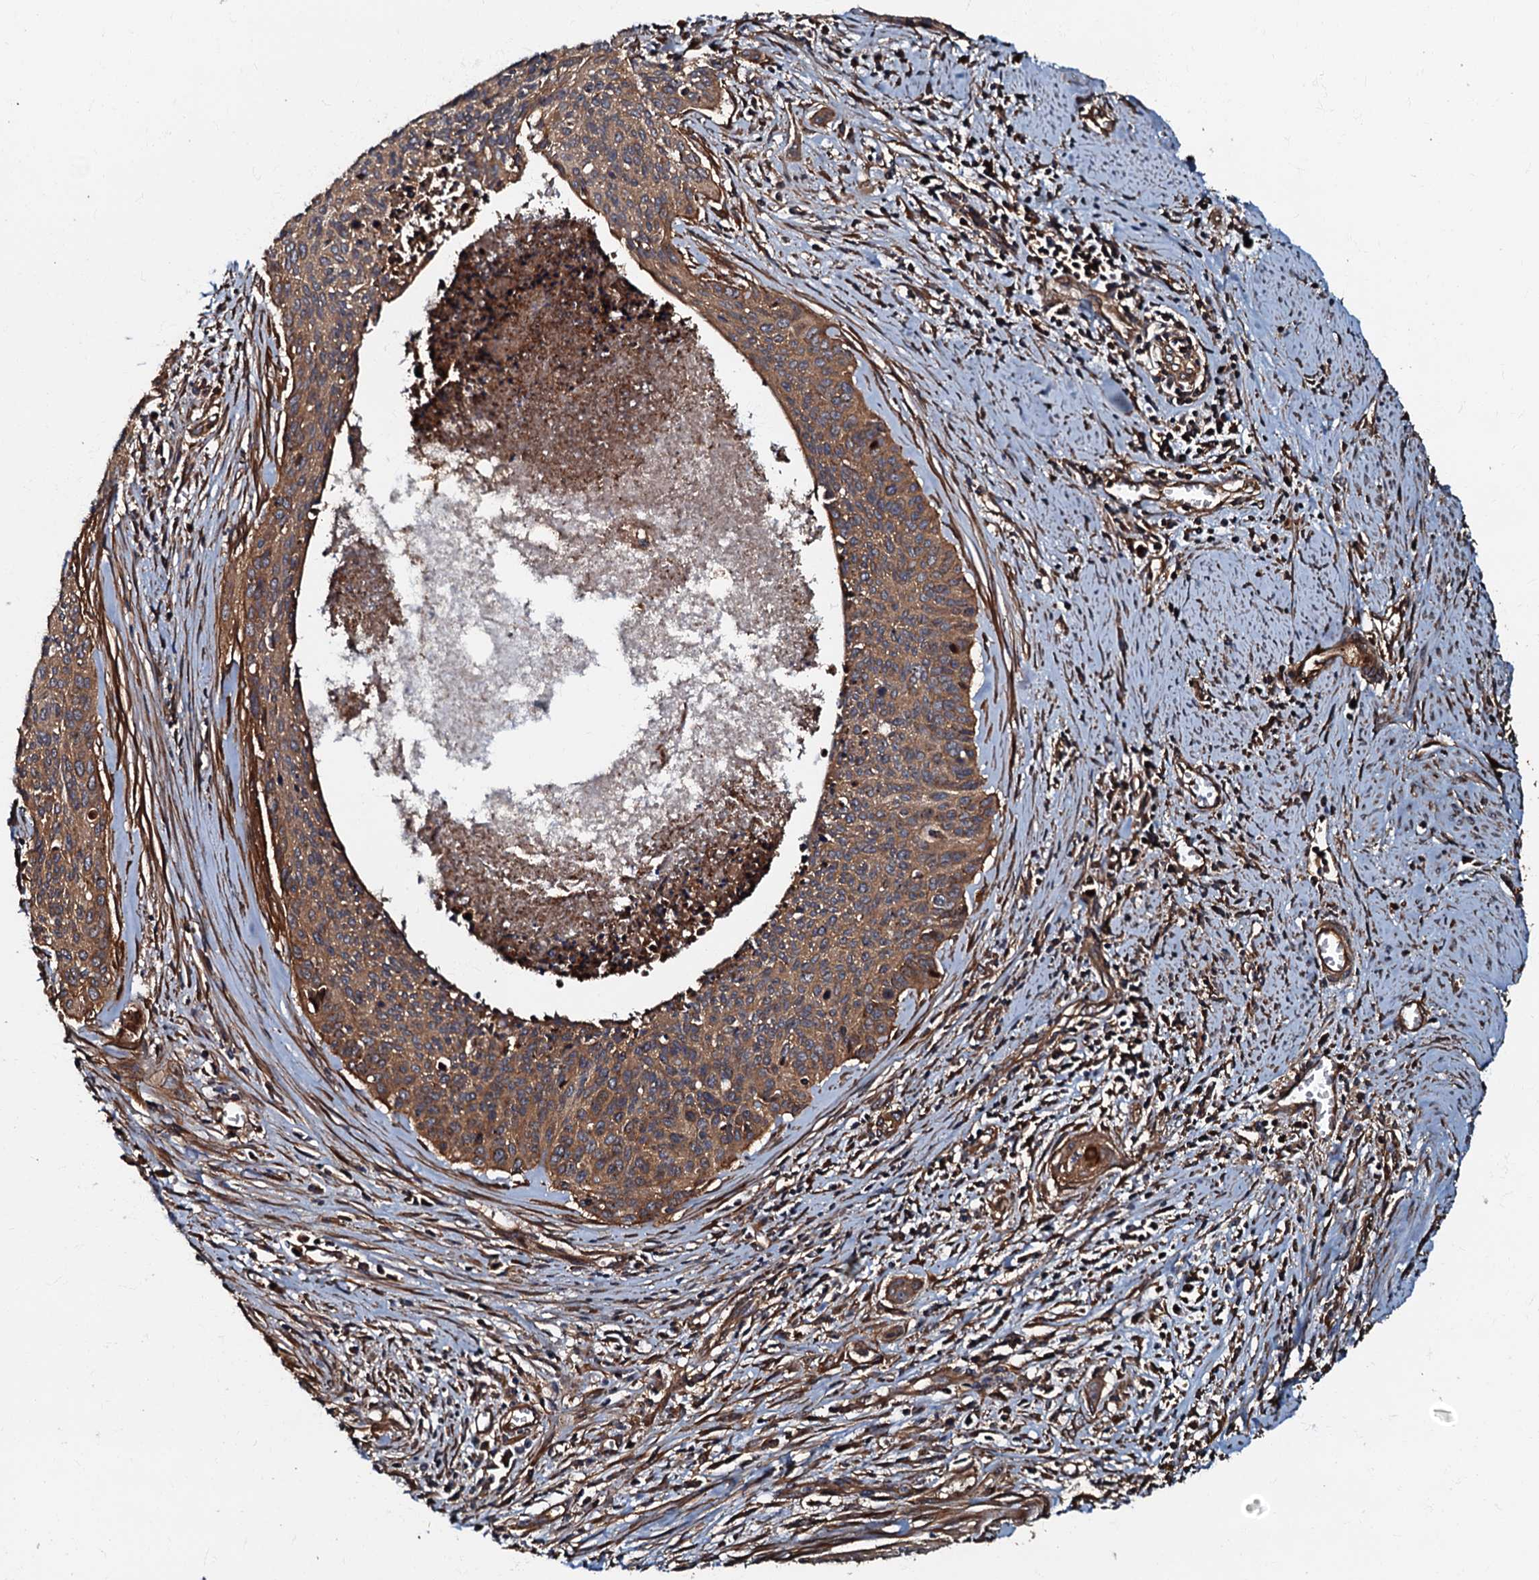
{"staining": {"intensity": "moderate", "quantity": ">75%", "location": "cytoplasmic/membranous"}, "tissue": "cervical cancer", "cell_type": "Tumor cells", "image_type": "cancer", "snomed": [{"axis": "morphology", "description": "Squamous cell carcinoma, NOS"}, {"axis": "topography", "description": "Cervix"}], "caption": "The image demonstrates a brown stain indicating the presence of a protein in the cytoplasmic/membranous of tumor cells in cervical cancer.", "gene": "BLOC1S6", "patient": {"sex": "female", "age": 55}}